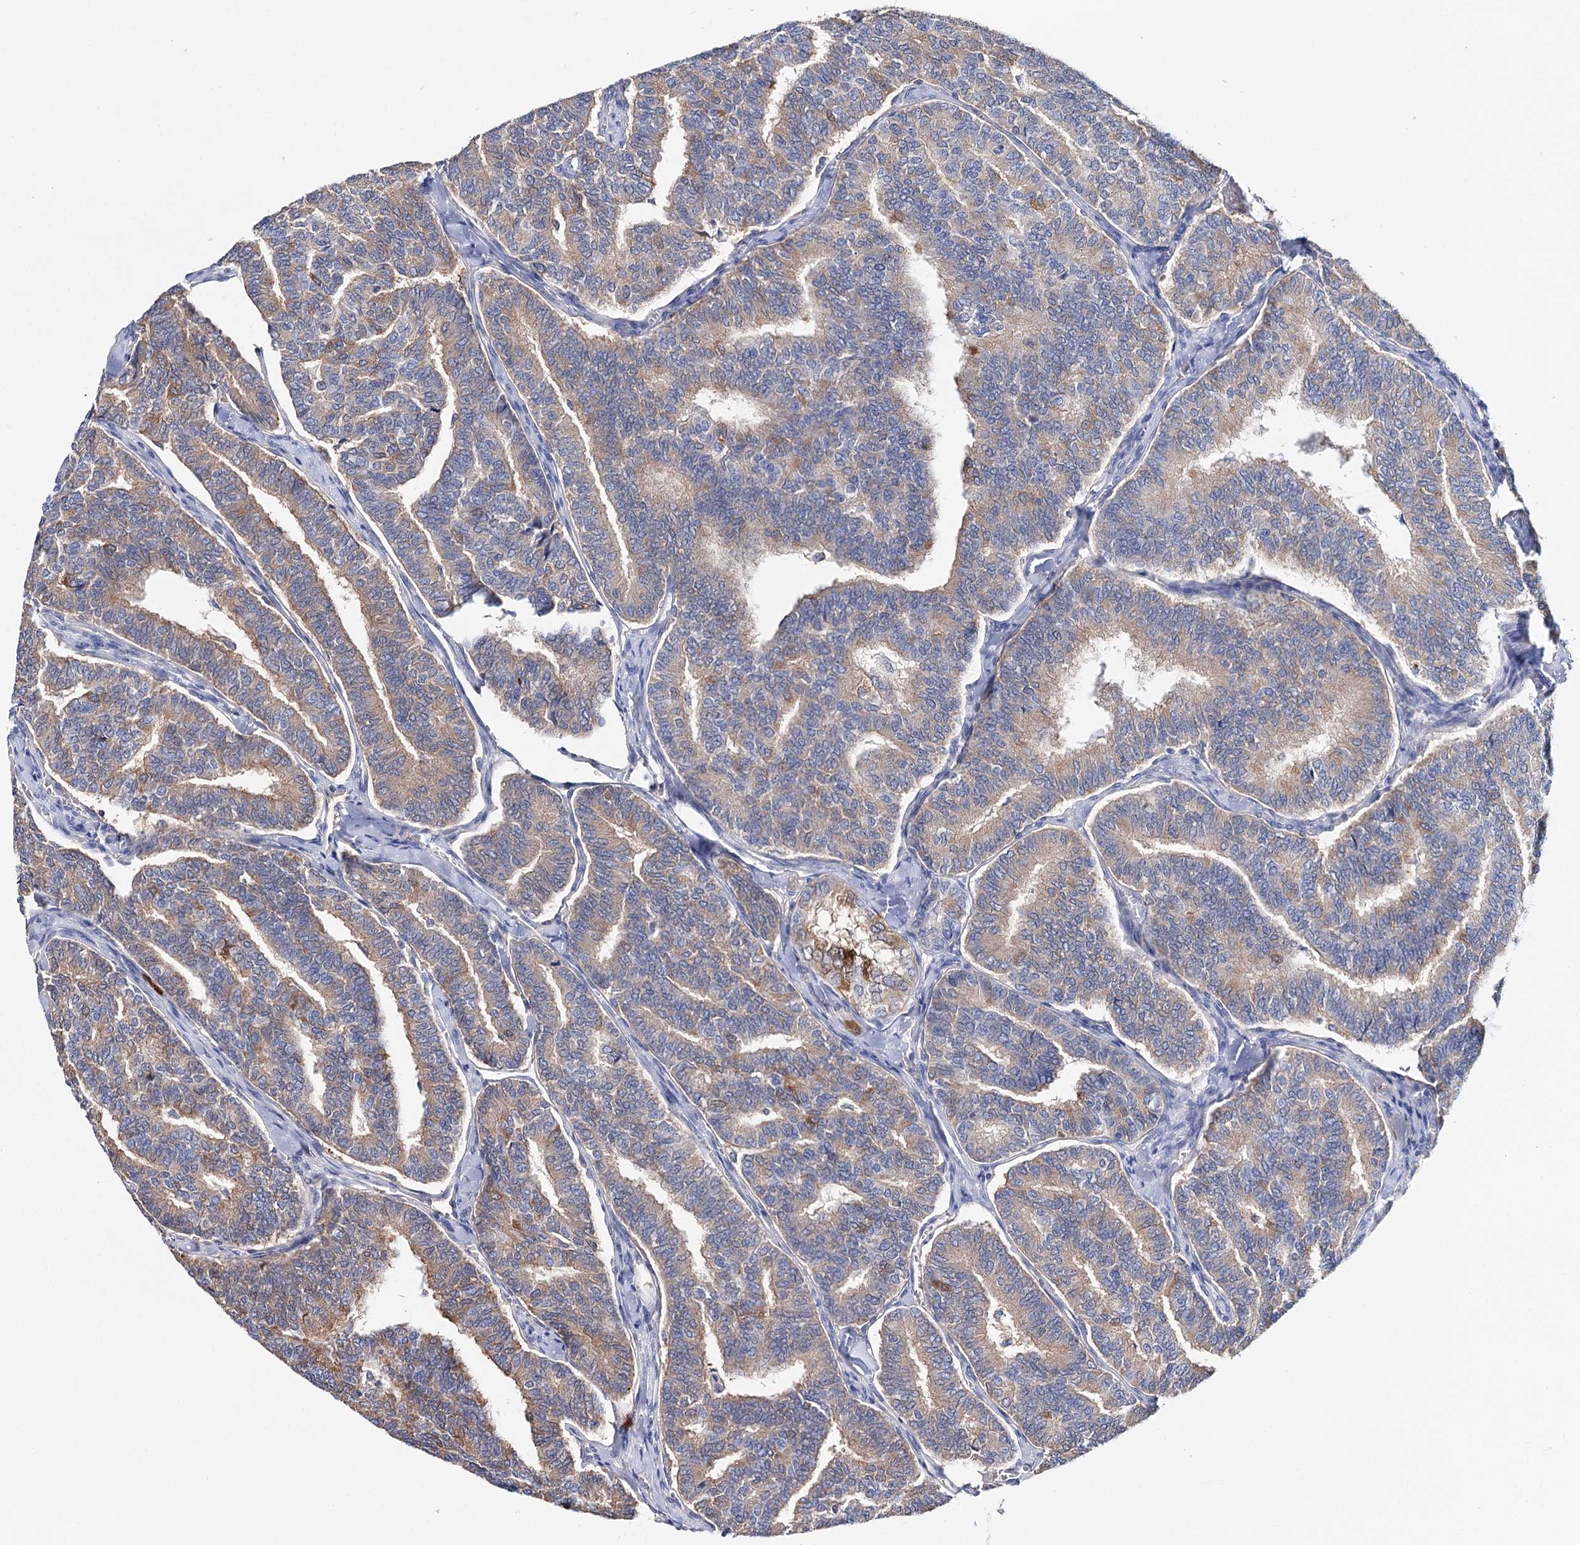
{"staining": {"intensity": "moderate", "quantity": "25%-75%", "location": "cytoplasmic/membranous"}, "tissue": "thyroid cancer", "cell_type": "Tumor cells", "image_type": "cancer", "snomed": [{"axis": "morphology", "description": "Papillary adenocarcinoma, NOS"}, {"axis": "topography", "description": "Thyroid gland"}], "caption": "Immunohistochemical staining of human thyroid cancer (papillary adenocarcinoma) demonstrates medium levels of moderate cytoplasmic/membranous positivity in about 25%-75% of tumor cells.", "gene": "CFAP46", "patient": {"sex": "female", "age": 35}}